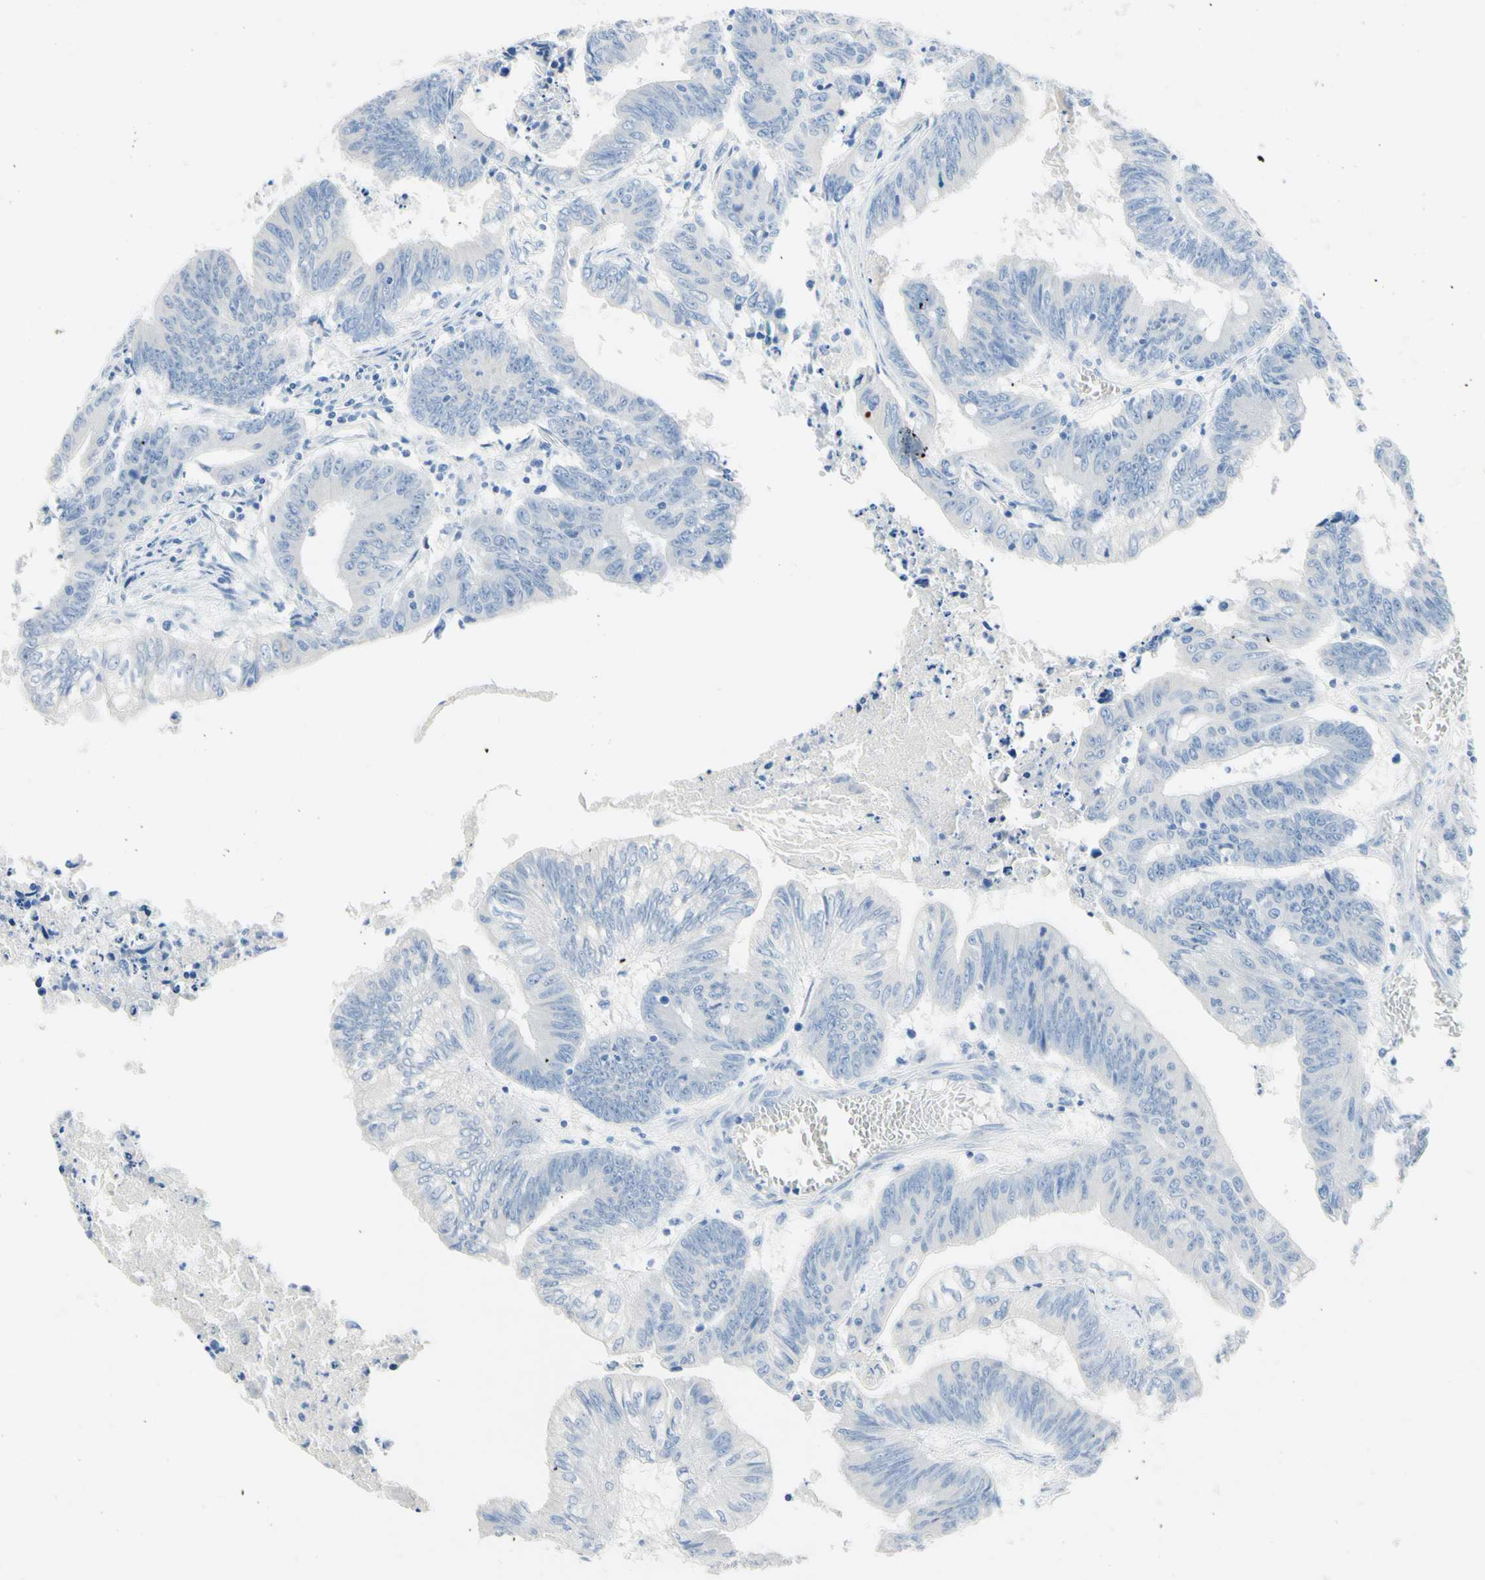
{"staining": {"intensity": "negative", "quantity": "none", "location": "none"}, "tissue": "colorectal cancer", "cell_type": "Tumor cells", "image_type": "cancer", "snomed": [{"axis": "morphology", "description": "Adenocarcinoma, NOS"}, {"axis": "topography", "description": "Colon"}], "caption": "Tumor cells show no significant positivity in colorectal adenocarcinoma. The staining is performed using DAB (3,3'-diaminobenzidine) brown chromogen with nuclei counter-stained in using hematoxylin.", "gene": "IL6ST", "patient": {"sex": "male", "age": 45}}